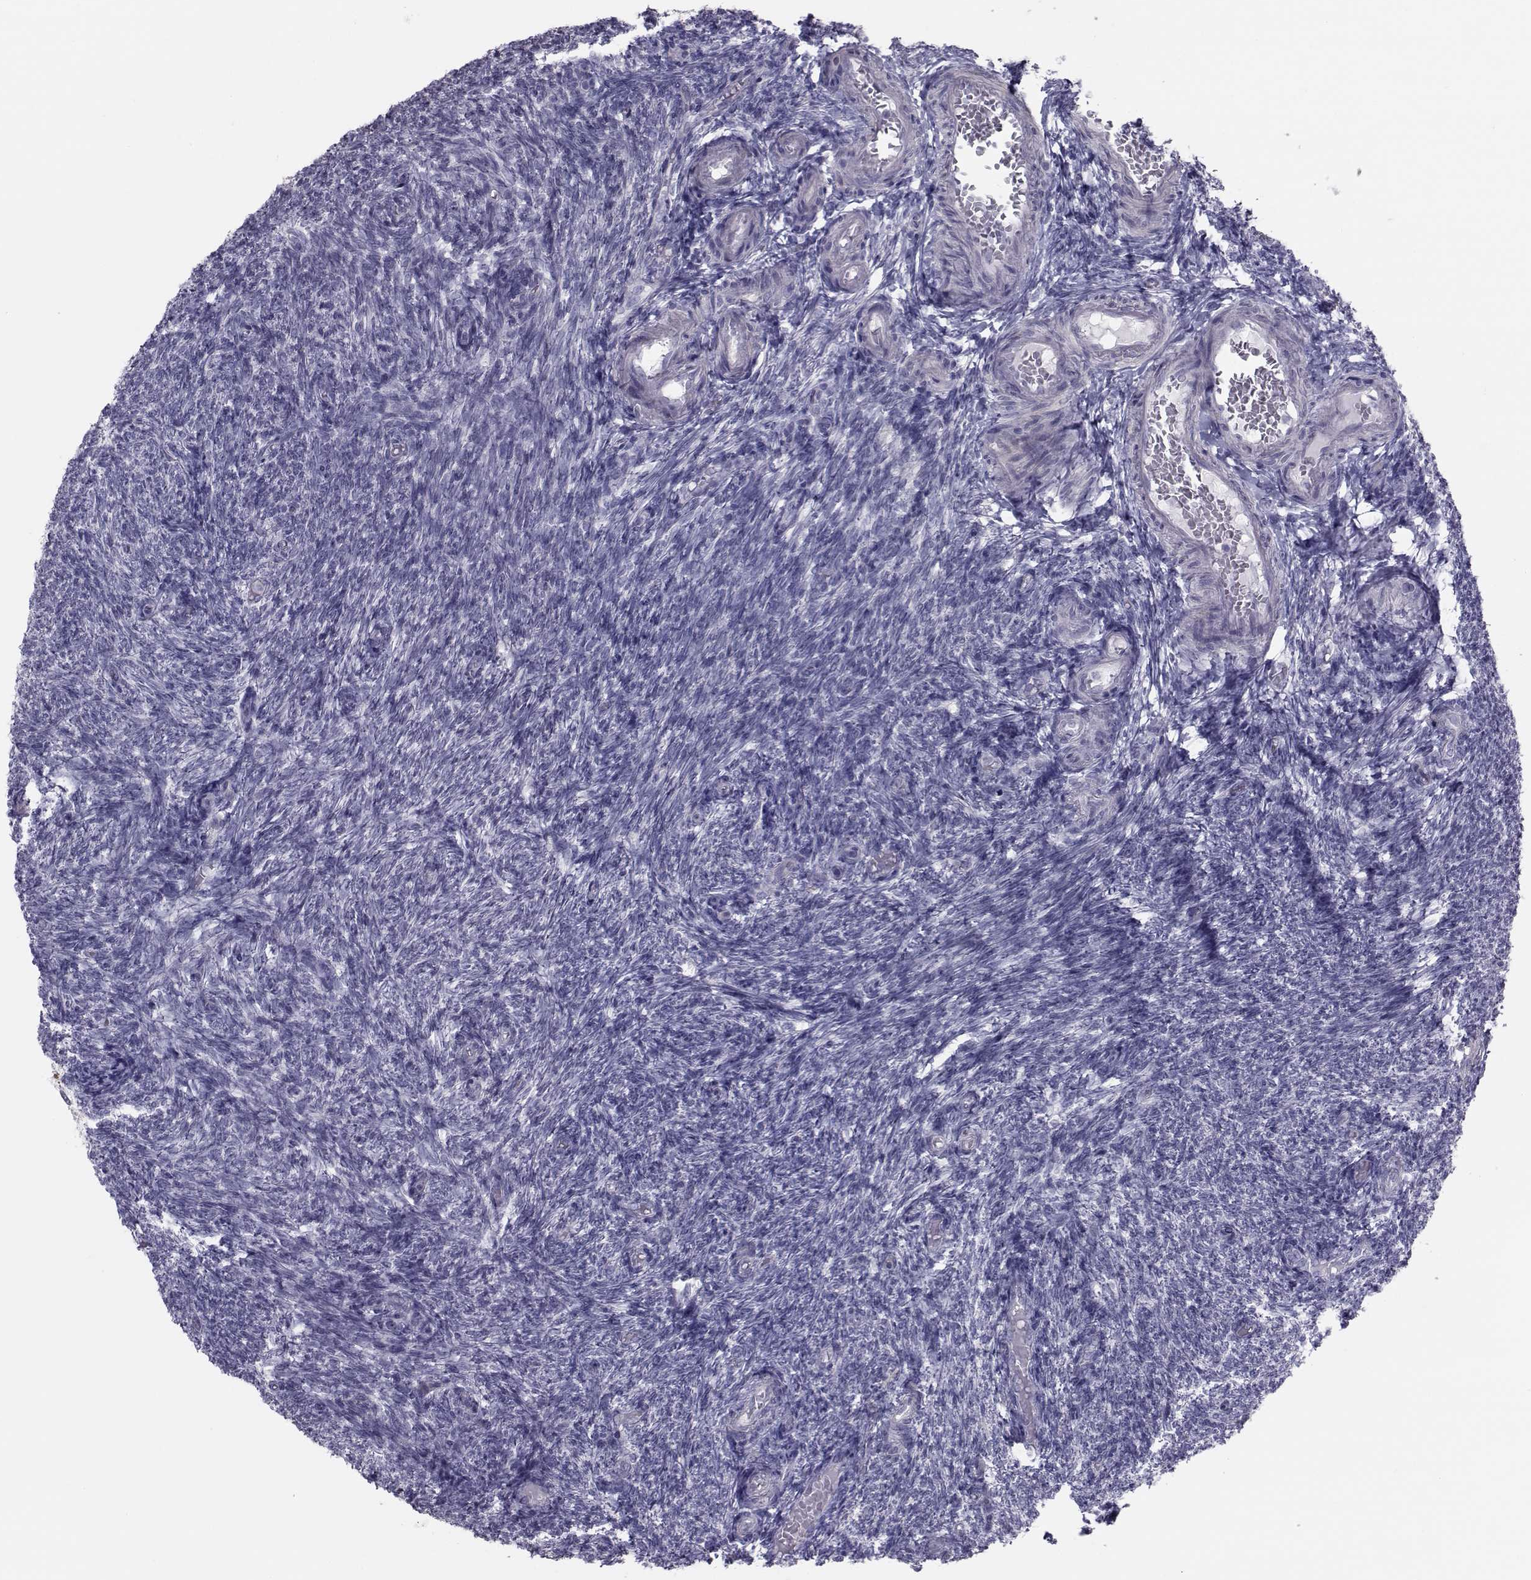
{"staining": {"intensity": "negative", "quantity": "none", "location": "none"}, "tissue": "ovary", "cell_type": "Follicle cells", "image_type": "normal", "snomed": [{"axis": "morphology", "description": "Normal tissue, NOS"}, {"axis": "topography", "description": "Ovary"}], "caption": "This is a histopathology image of immunohistochemistry staining of normal ovary, which shows no expression in follicle cells. The staining is performed using DAB brown chromogen with nuclei counter-stained in using hematoxylin.", "gene": "GARIN3", "patient": {"sex": "female", "age": 39}}